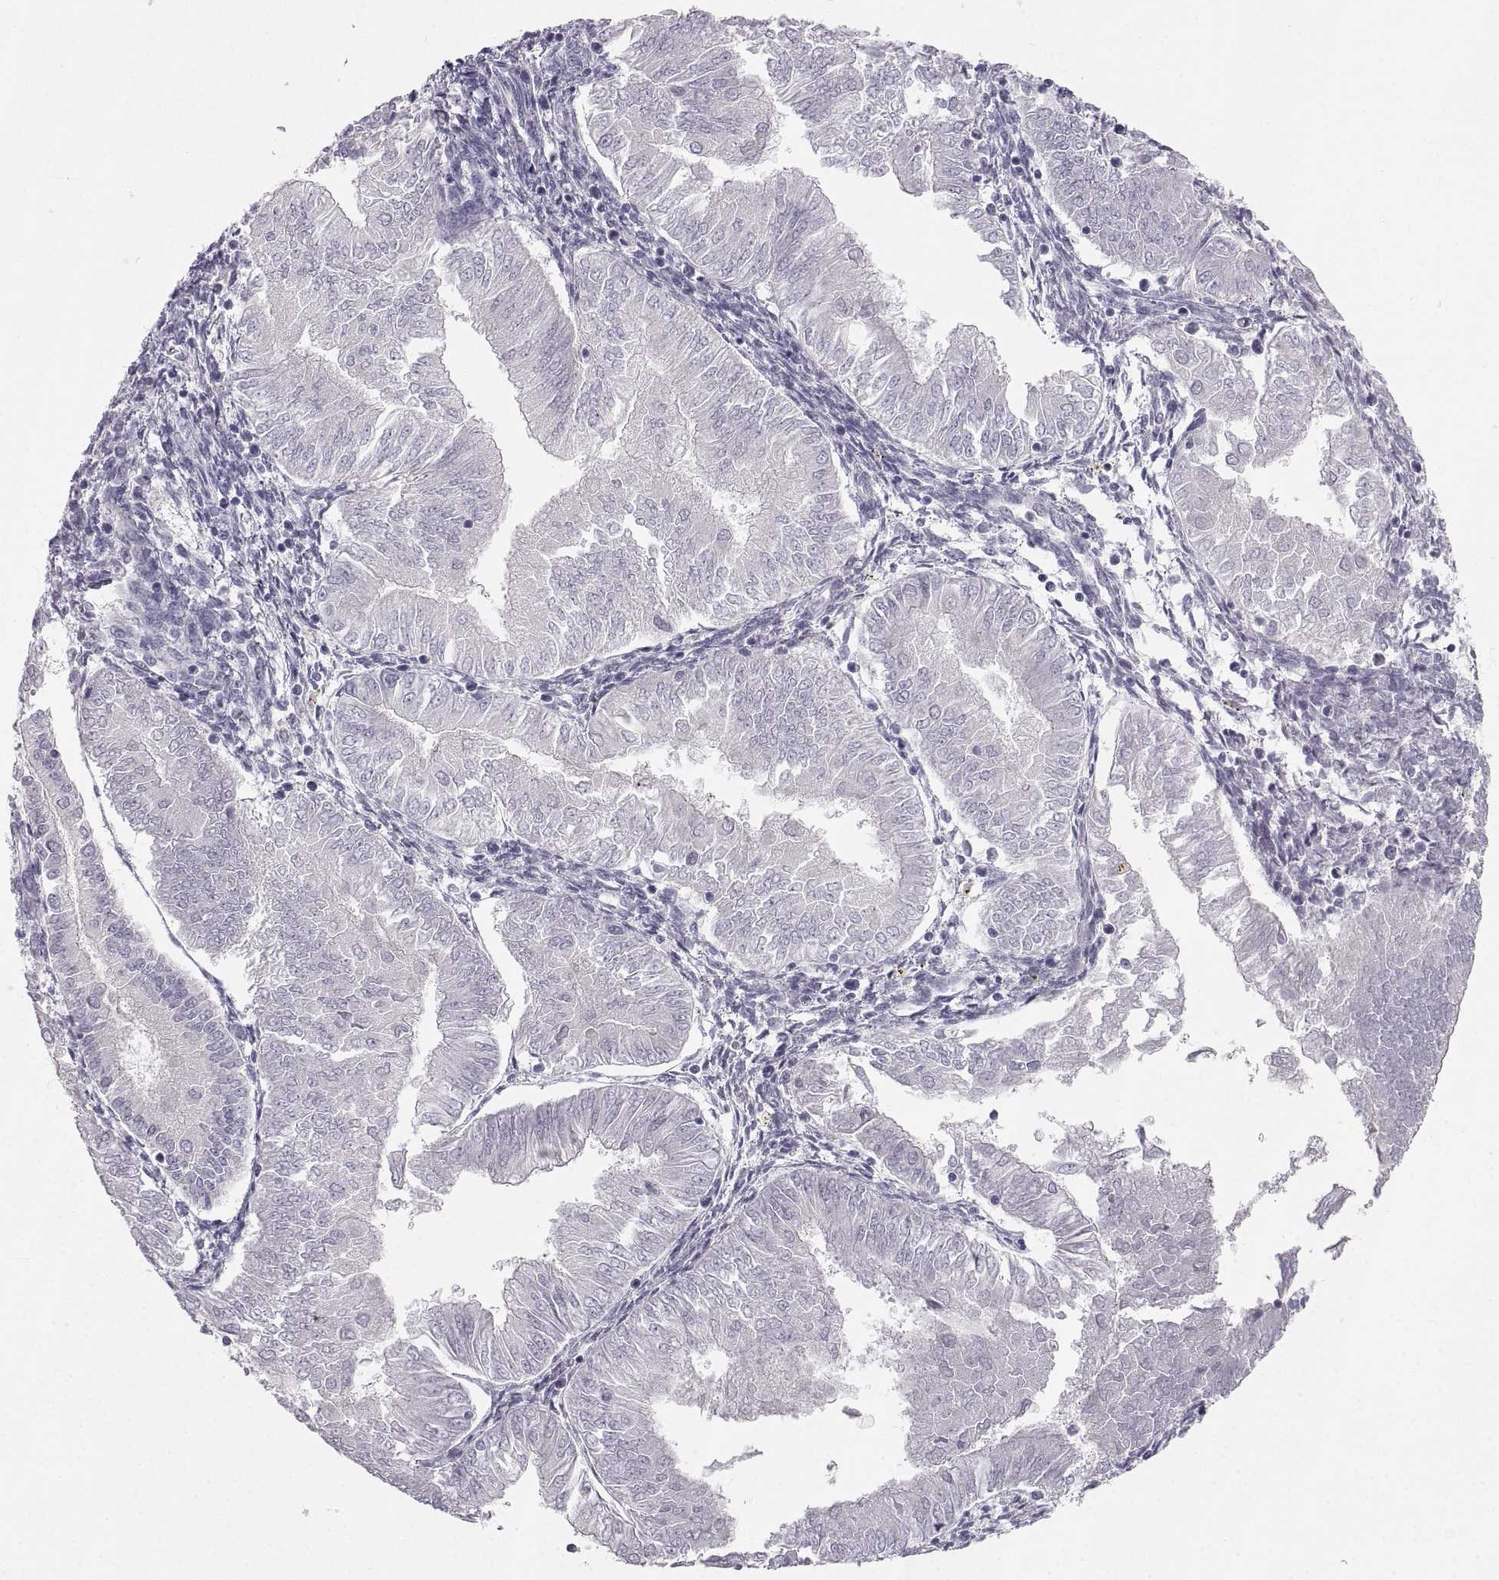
{"staining": {"intensity": "negative", "quantity": "none", "location": "none"}, "tissue": "endometrial cancer", "cell_type": "Tumor cells", "image_type": "cancer", "snomed": [{"axis": "morphology", "description": "Adenocarcinoma, NOS"}, {"axis": "topography", "description": "Endometrium"}], "caption": "An image of human endometrial adenocarcinoma is negative for staining in tumor cells.", "gene": "ZNF185", "patient": {"sex": "female", "age": 53}}